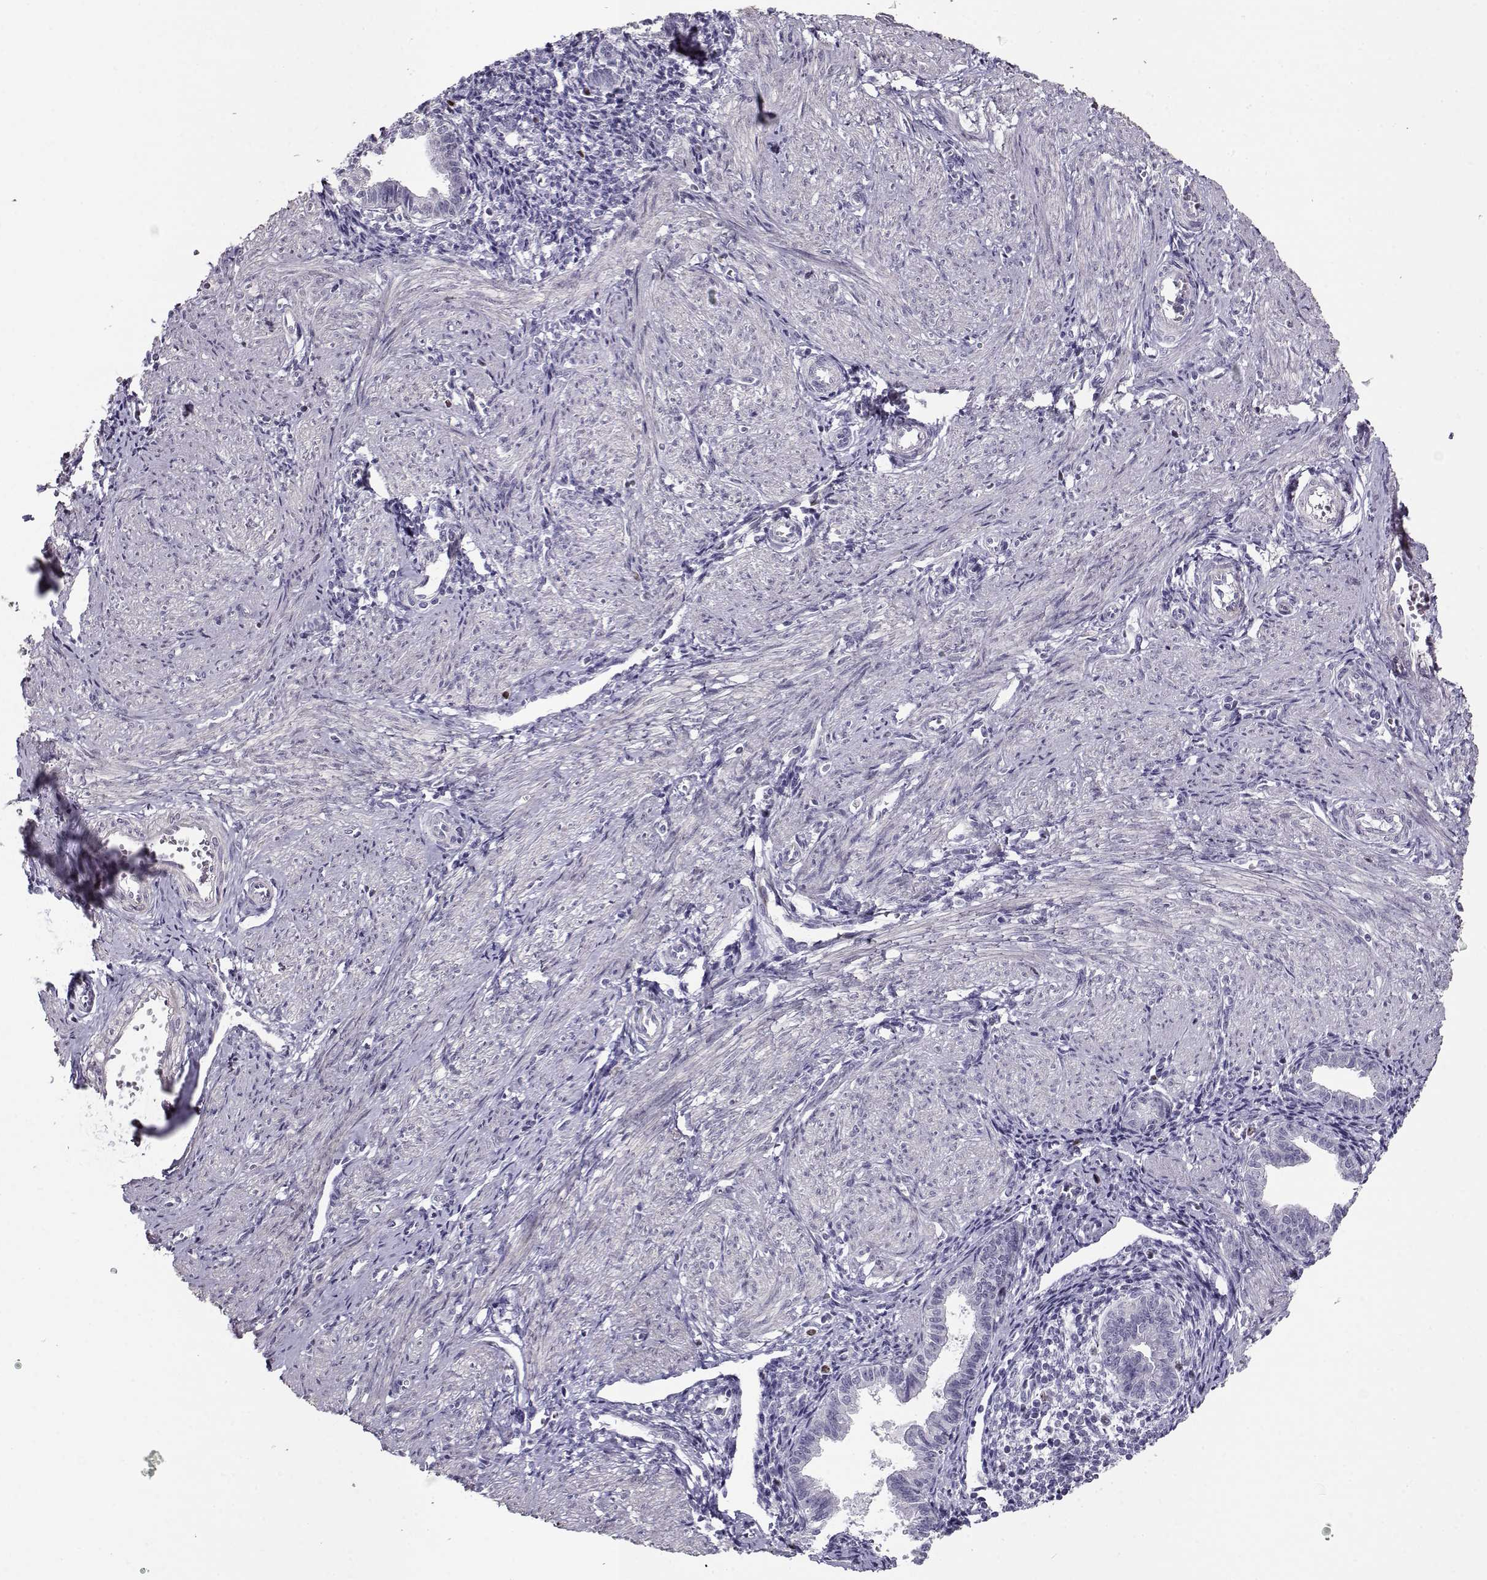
{"staining": {"intensity": "negative", "quantity": "none", "location": "none"}, "tissue": "endometrium", "cell_type": "Cells in endometrial stroma", "image_type": "normal", "snomed": [{"axis": "morphology", "description": "Normal tissue, NOS"}, {"axis": "topography", "description": "Endometrium"}], "caption": "Endometrium was stained to show a protein in brown. There is no significant staining in cells in endometrial stroma. (DAB (3,3'-diaminobenzidine) immunohistochemistry visualized using brightfield microscopy, high magnification).", "gene": "NPW", "patient": {"sex": "female", "age": 37}}